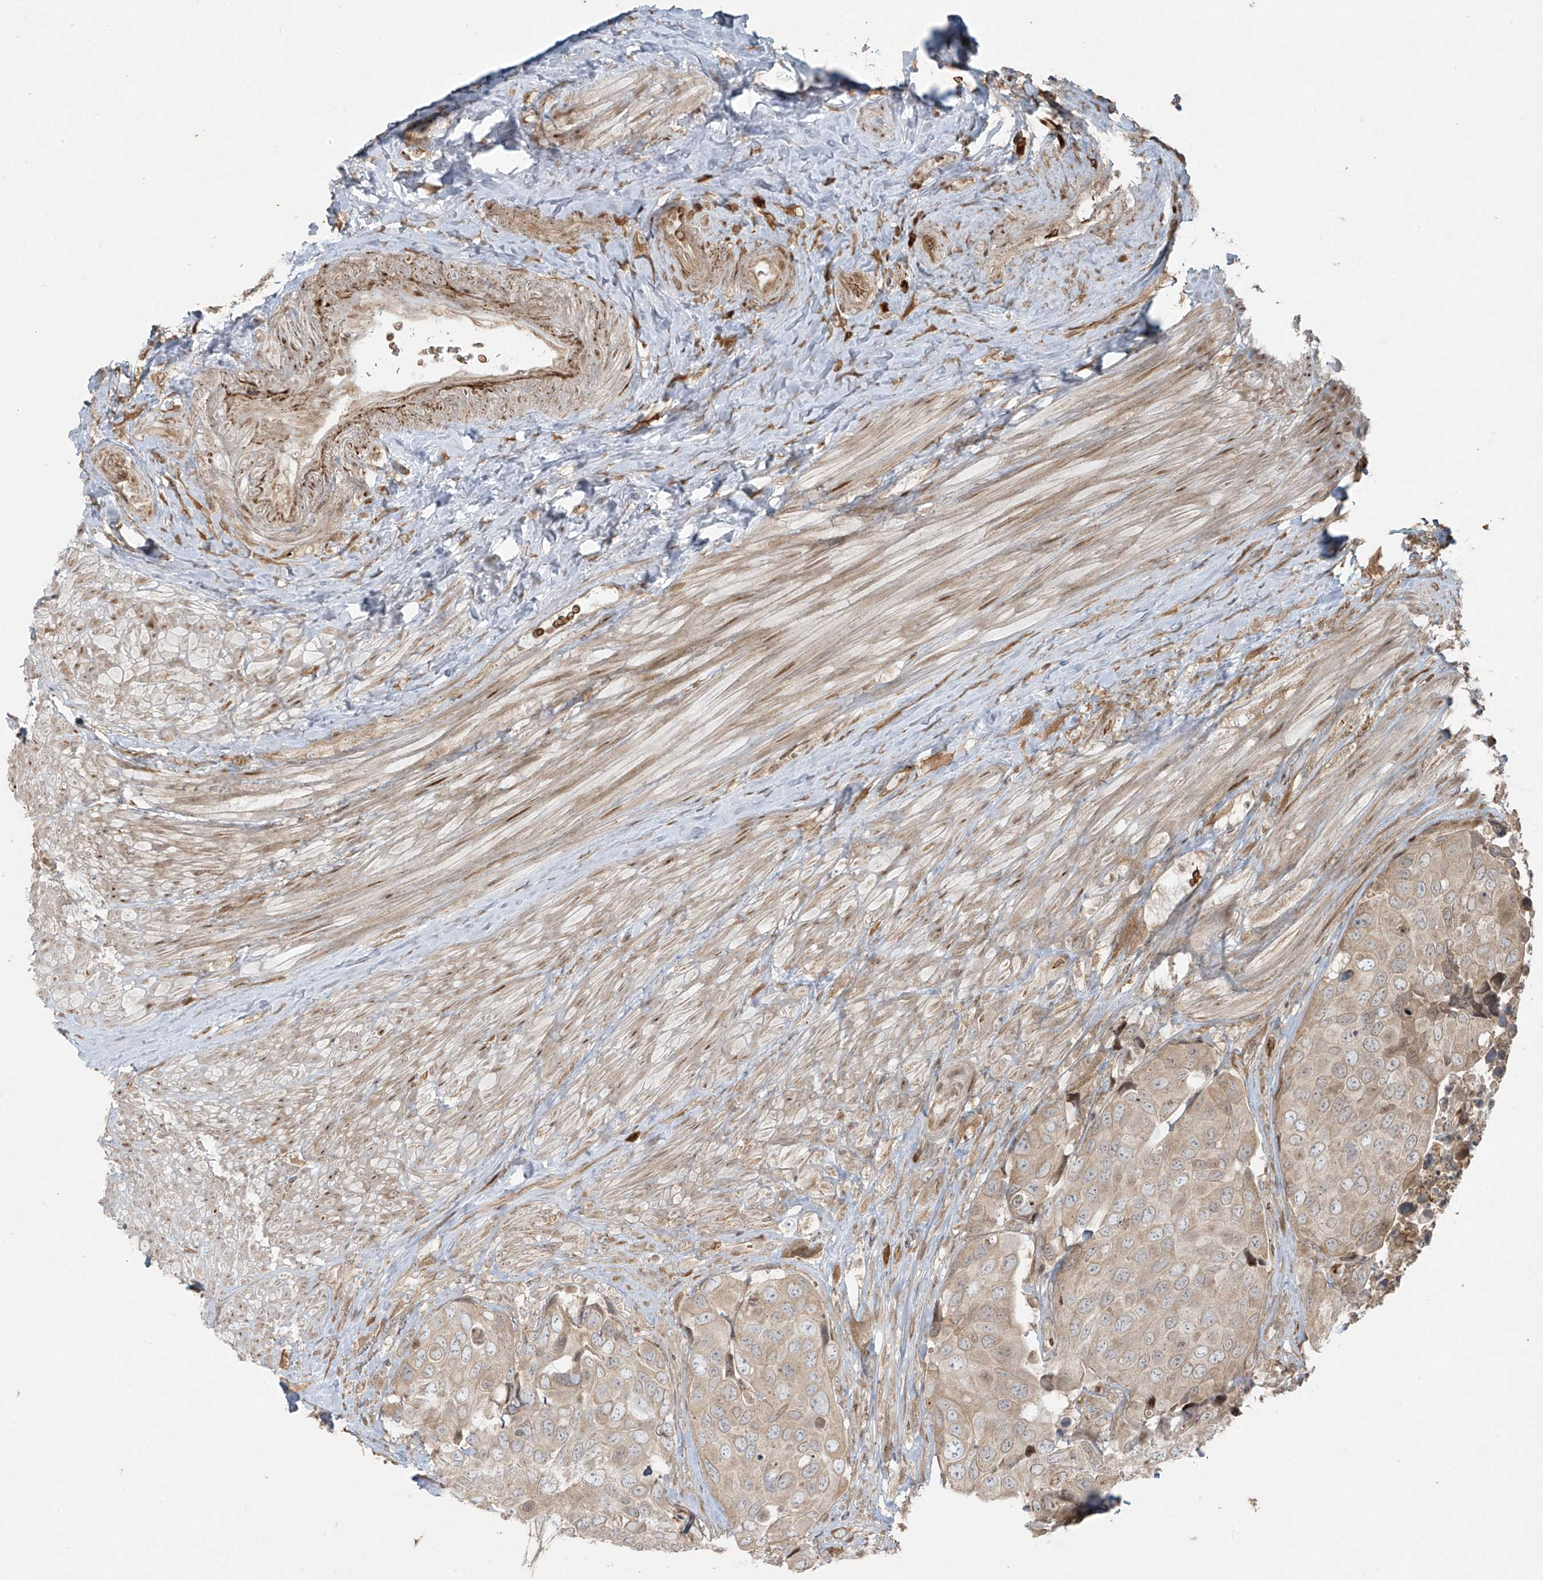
{"staining": {"intensity": "weak", "quantity": "<25%", "location": "cytoplasmic/membranous"}, "tissue": "urothelial cancer", "cell_type": "Tumor cells", "image_type": "cancer", "snomed": [{"axis": "morphology", "description": "Urothelial carcinoma, High grade"}, {"axis": "topography", "description": "Urinary bladder"}], "caption": "The micrograph displays no staining of tumor cells in urothelial carcinoma (high-grade). The staining is performed using DAB (3,3'-diaminobenzidine) brown chromogen with nuclei counter-stained in using hematoxylin.", "gene": "TTC22", "patient": {"sex": "male", "age": 74}}